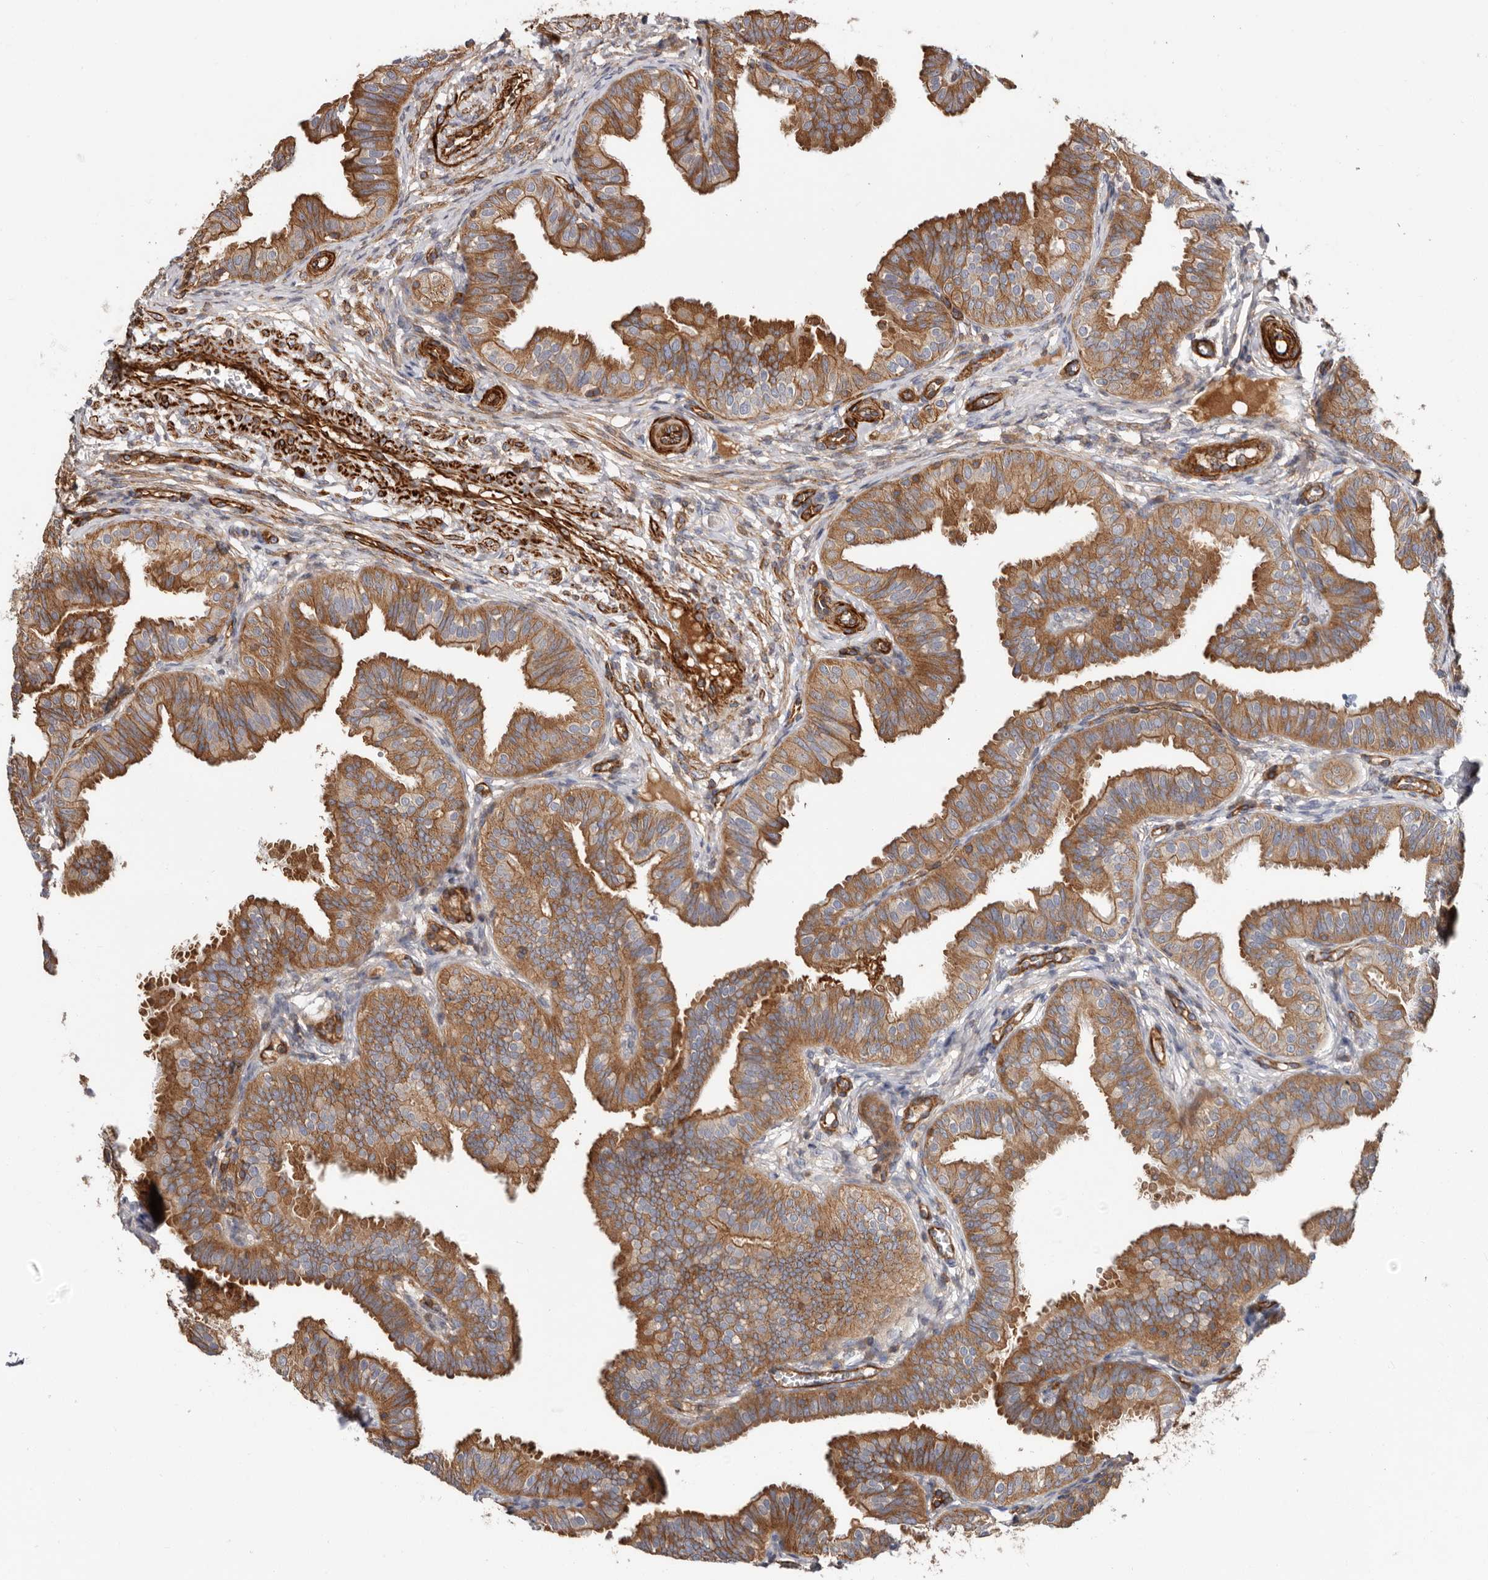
{"staining": {"intensity": "moderate", "quantity": ">75%", "location": "cytoplasmic/membranous"}, "tissue": "fallopian tube", "cell_type": "Glandular cells", "image_type": "normal", "snomed": [{"axis": "morphology", "description": "Normal tissue, NOS"}, {"axis": "topography", "description": "Fallopian tube"}], "caption": "IHC histopathology image of unremarkable fallopian tube stained for a protein (brown), which demonstrates medium levels of moderate cytoplasmic/membranous staining in about >75% of glandular cells.", "gene": "TMC7", "patient": {"sex": "female", "age": 35}}